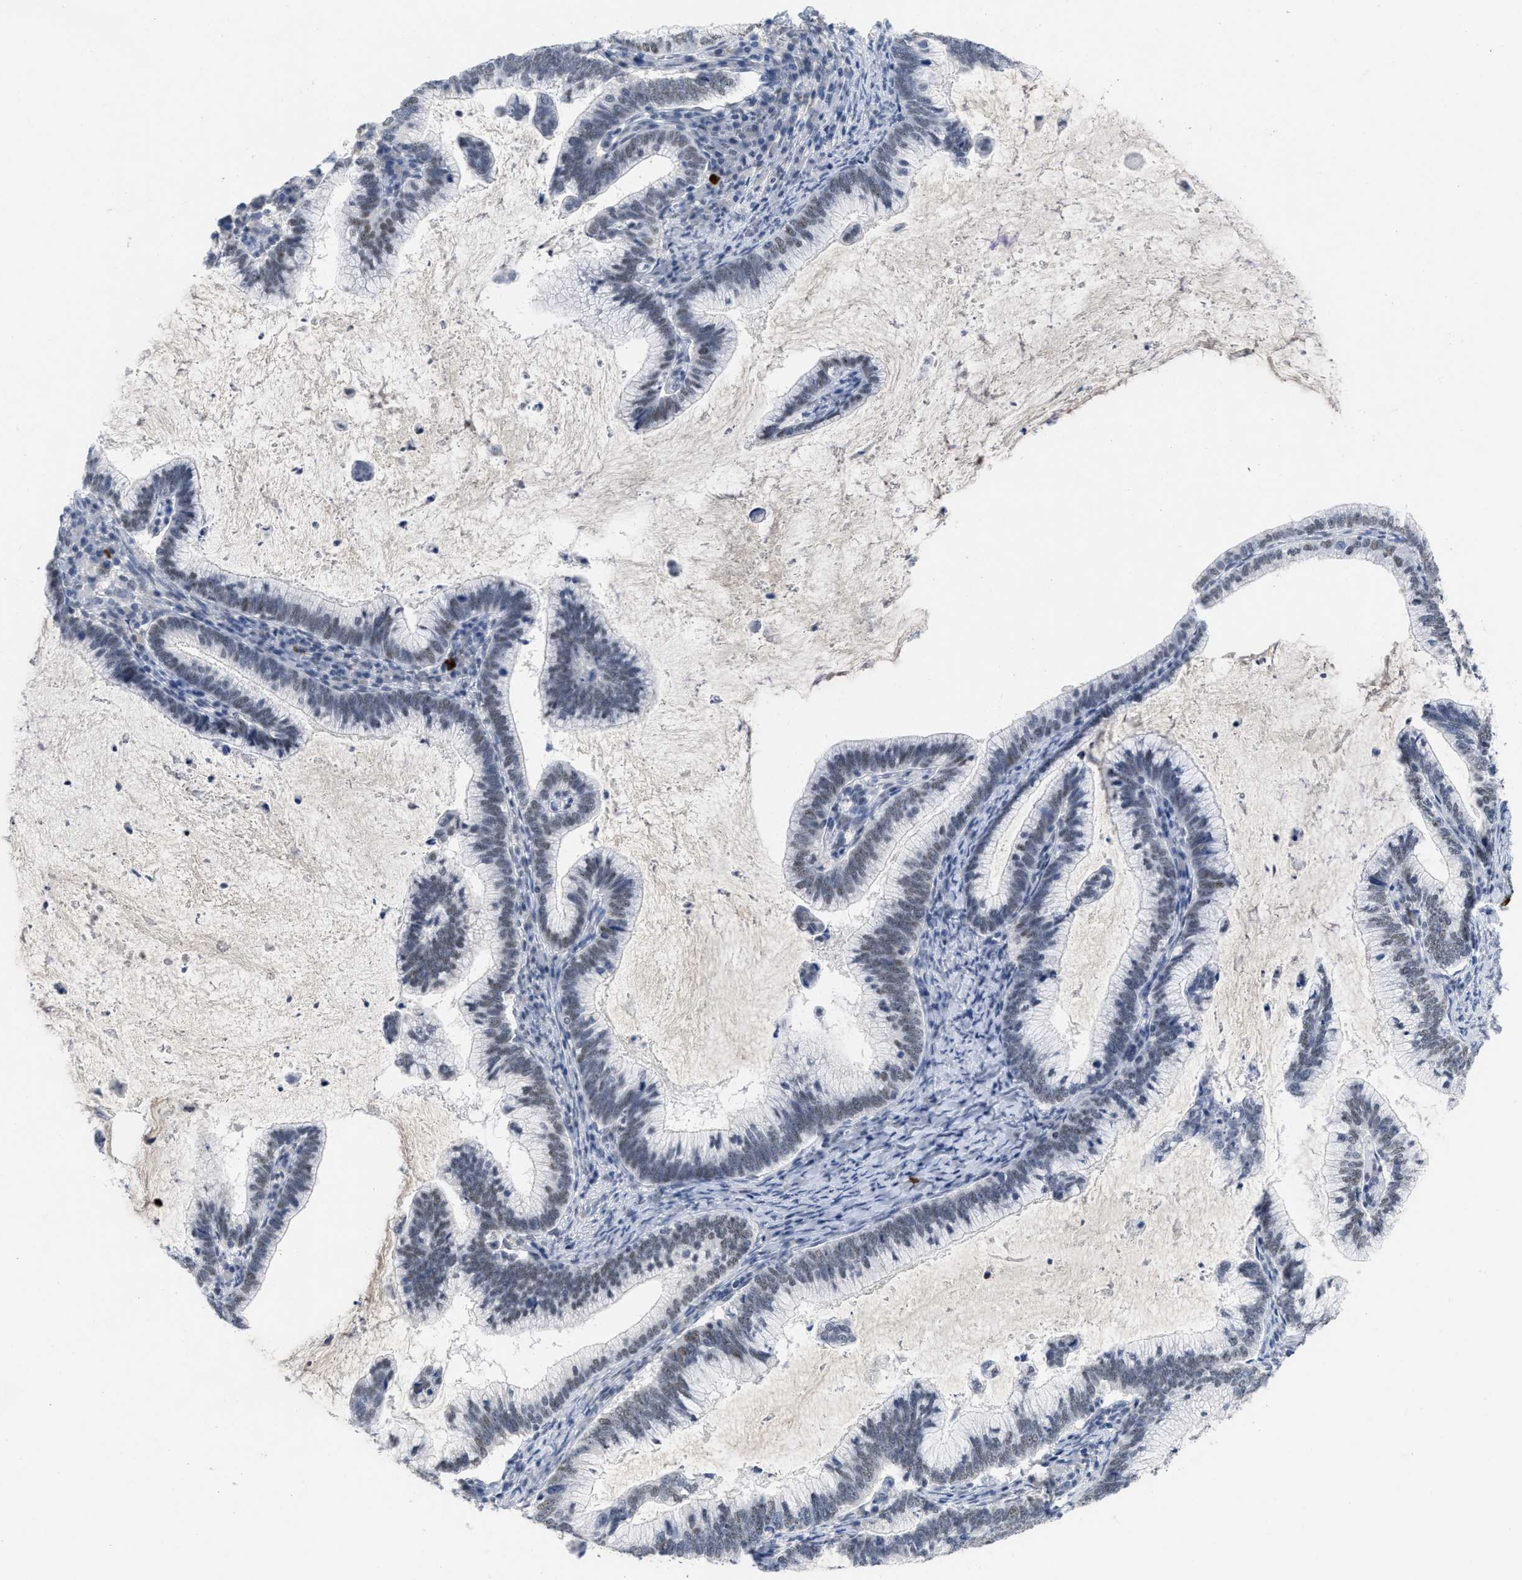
{"staining": {"intensity": "weak", "quantity": "<25%", "location": "nuclear"}, "tissue": "cervical cancer", "cell_type": "Tumor cells", "image_type": "cancer", "snomed": [{"axis": "morphology", "description": "Adenocarcinoma, NOS"}, {"axis": "topography", "description": "Cervix"}], "caption": "Adenocarcinoma (cervical) was stained to show a protein in brown. There is no significant staining in tumor cells.", "gene": "GGNBP2", "patient": {"sex": "female", "age": 36}}